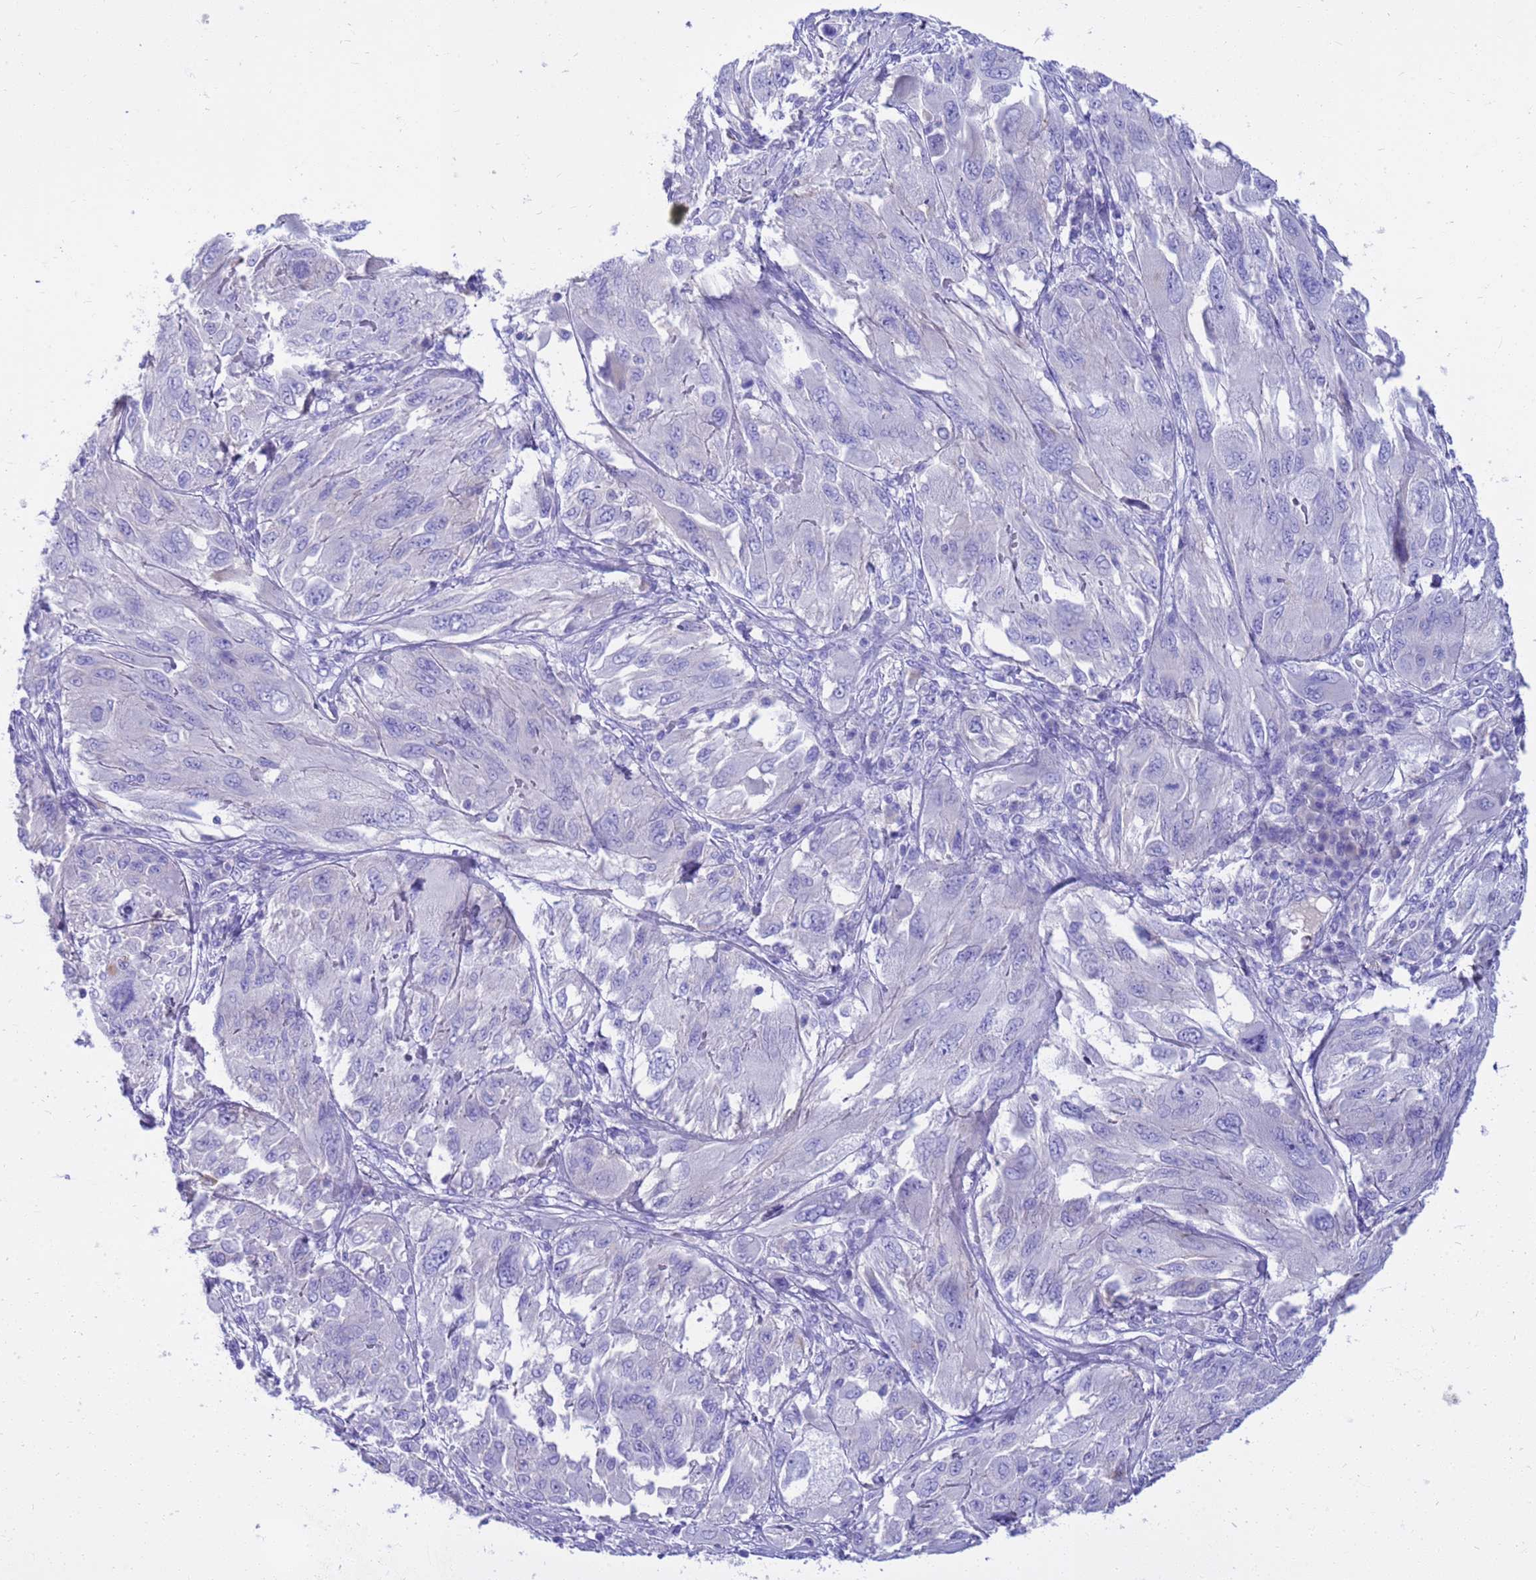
{"staining": {"intensity": "negative", "quantity": "none", "location": "none"}, "tissue": "melanoma", "cell_type": "Tumor cells", "image_type": "cancer", "snomed": [{"axis": "morphology", "description": "Malignant melanoma, NOS"}, {"axis": "topography", "description": "Skin"}], "caption": "DAB (3,3'-diaminobenzidine) immunohistochemical staining of human malignant melanoma exhibits no significant expression in tumor cells.", "gene": "SYCN", "patient": {"sex": "female", "age": 91}}